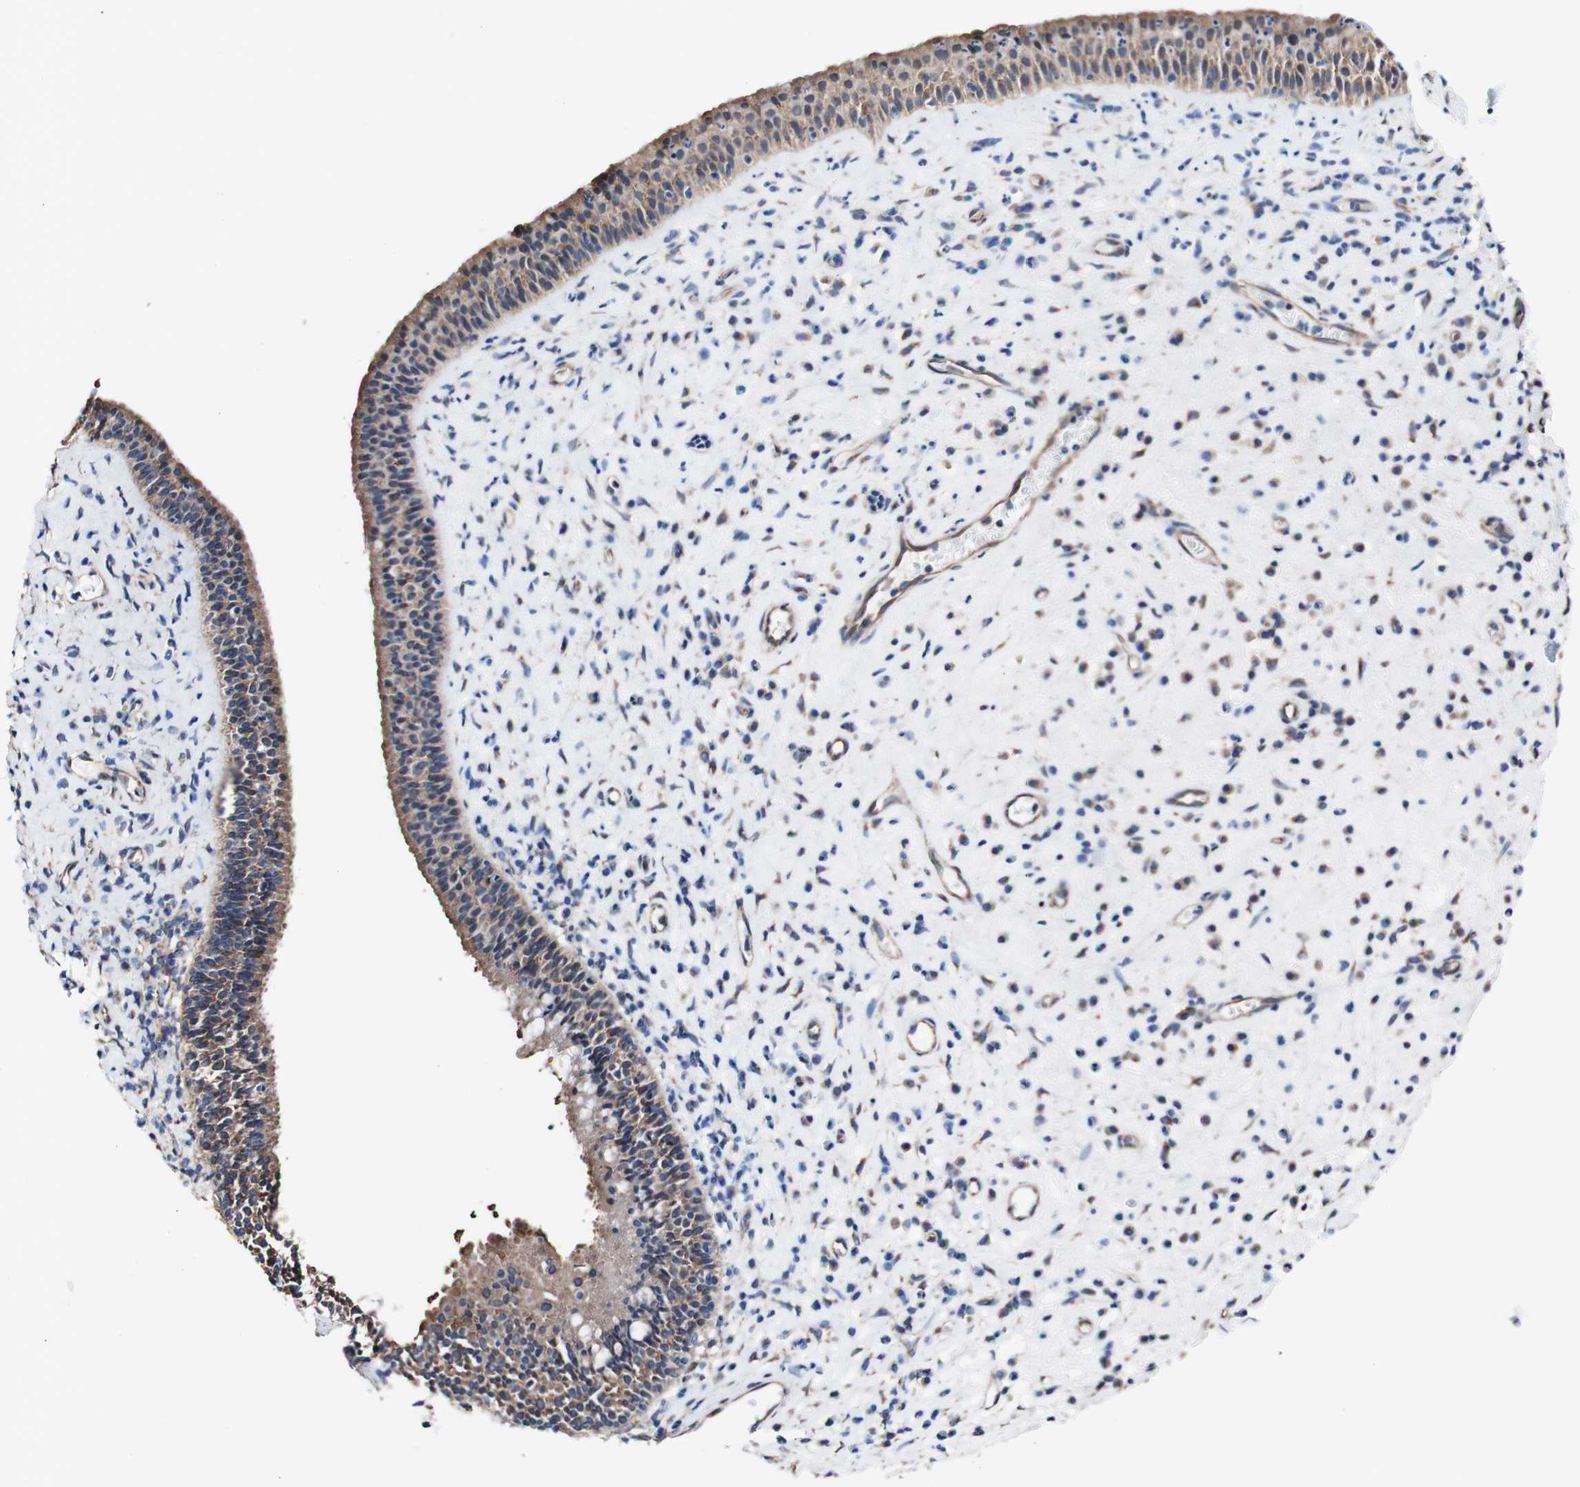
{"staining": {"intensity": "moderate", "quantity": ">75%", "location": "cytoplasmic/membranous"}, "tissue": "nasopharynx", "cell_type": "Respiratory epithelial cells", "image_type": "normal", "snomed": [{"axis": "morphology", "description": "Normal tissue, NOS"}, {"axis": "topography", "description": "Nasopharynx"}], "caption": "Nasopharynx stained with DAB (3,3'-diaminobenzidine) immunohistochemistry demonstrates medium levels of moderate cytoplasmic/membranous expression in about >75% of respiratory epithelial cells.", "gene": "LRIG3", "patient": {"sex": "female", "age": 51}}